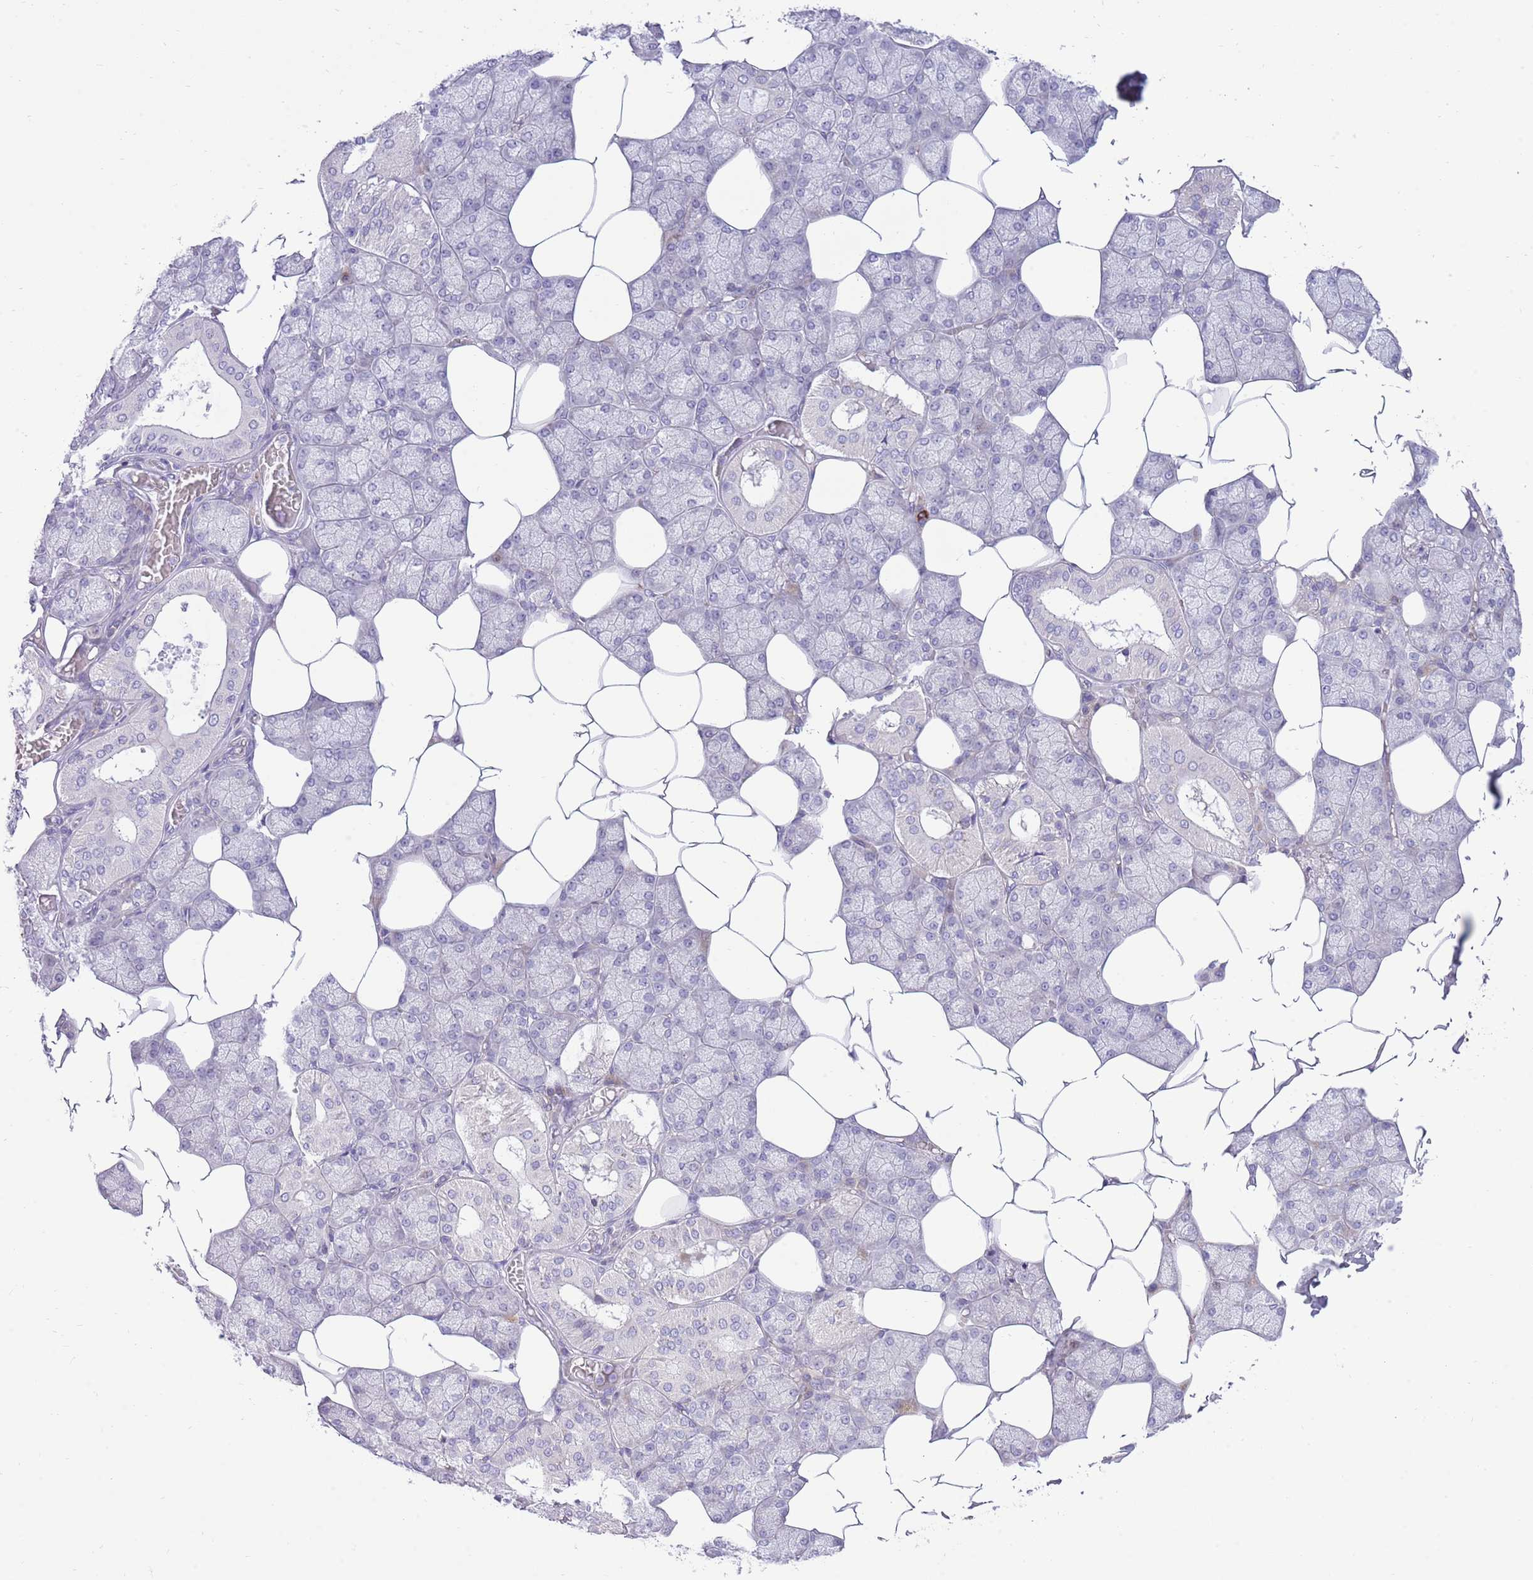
{"staining": {"intensity": "weak", "quantity": "25%-75%", "location": "cytoplasmic/membranous"}, "tissue": "salivary gland", "cell_type": "Glandular cells", "image_type": "normal", "snomed": [{"axis": "morphology", "description": "Normal tissue, NOS"}, {"axis": "topography", "description": "Salivary gland"}], "caption": "Immunohistochemistry of normal salivary gland reveals low levels of weak cytoplasmic/membranous expression in approximately 25%-75% of glandular cells. Ihc stains the protein of interest in brown and the nuclei are stained blue.", "gene": "ZC4H2", "patient": {"sex": "male", "age": 62}}